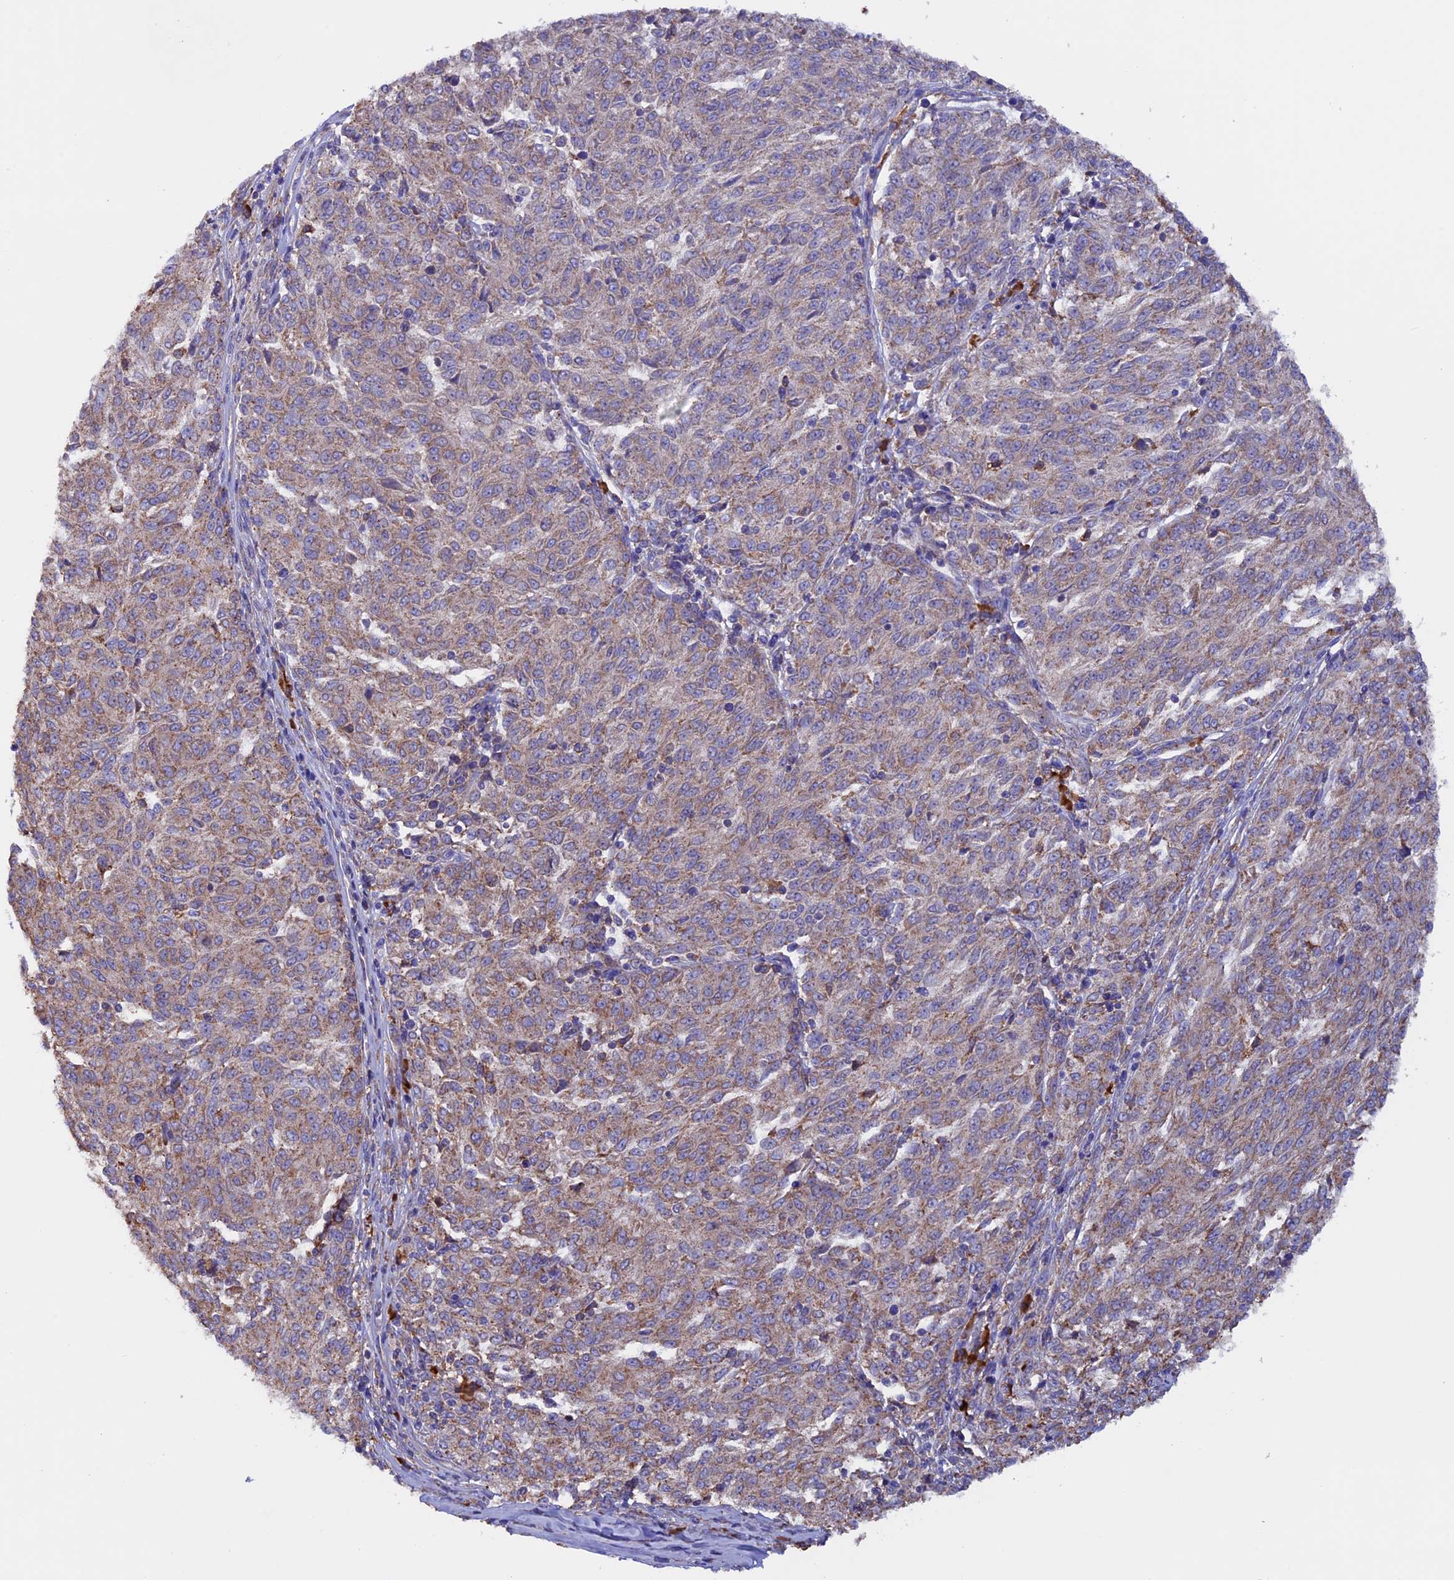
{"staining": {"intensity": "moderate", "quantity": ">75%", "location": "cytoplasmic/membranous"}, "tissue": "melanoma", "cell_type": "Tumor cells", "image_type": "cancer", "snomed": [{"axis": "morphology", "description": "Malignant melanoma, NOS"}, {"axis": "topography", "description": "Skin"}], "caption": "The photomicrograph demonstrates a brown stain indicating the presence of a protein in the cytoplasmic/membranous of tumor cells in malignant melanoma. The staining is performed using DAB brown chromogen to label protein expression. The nuclei are counter-stained blue using hematoxylin.", "gene": "BTBD3", "patient": {"sex": "female", "age": 72}}